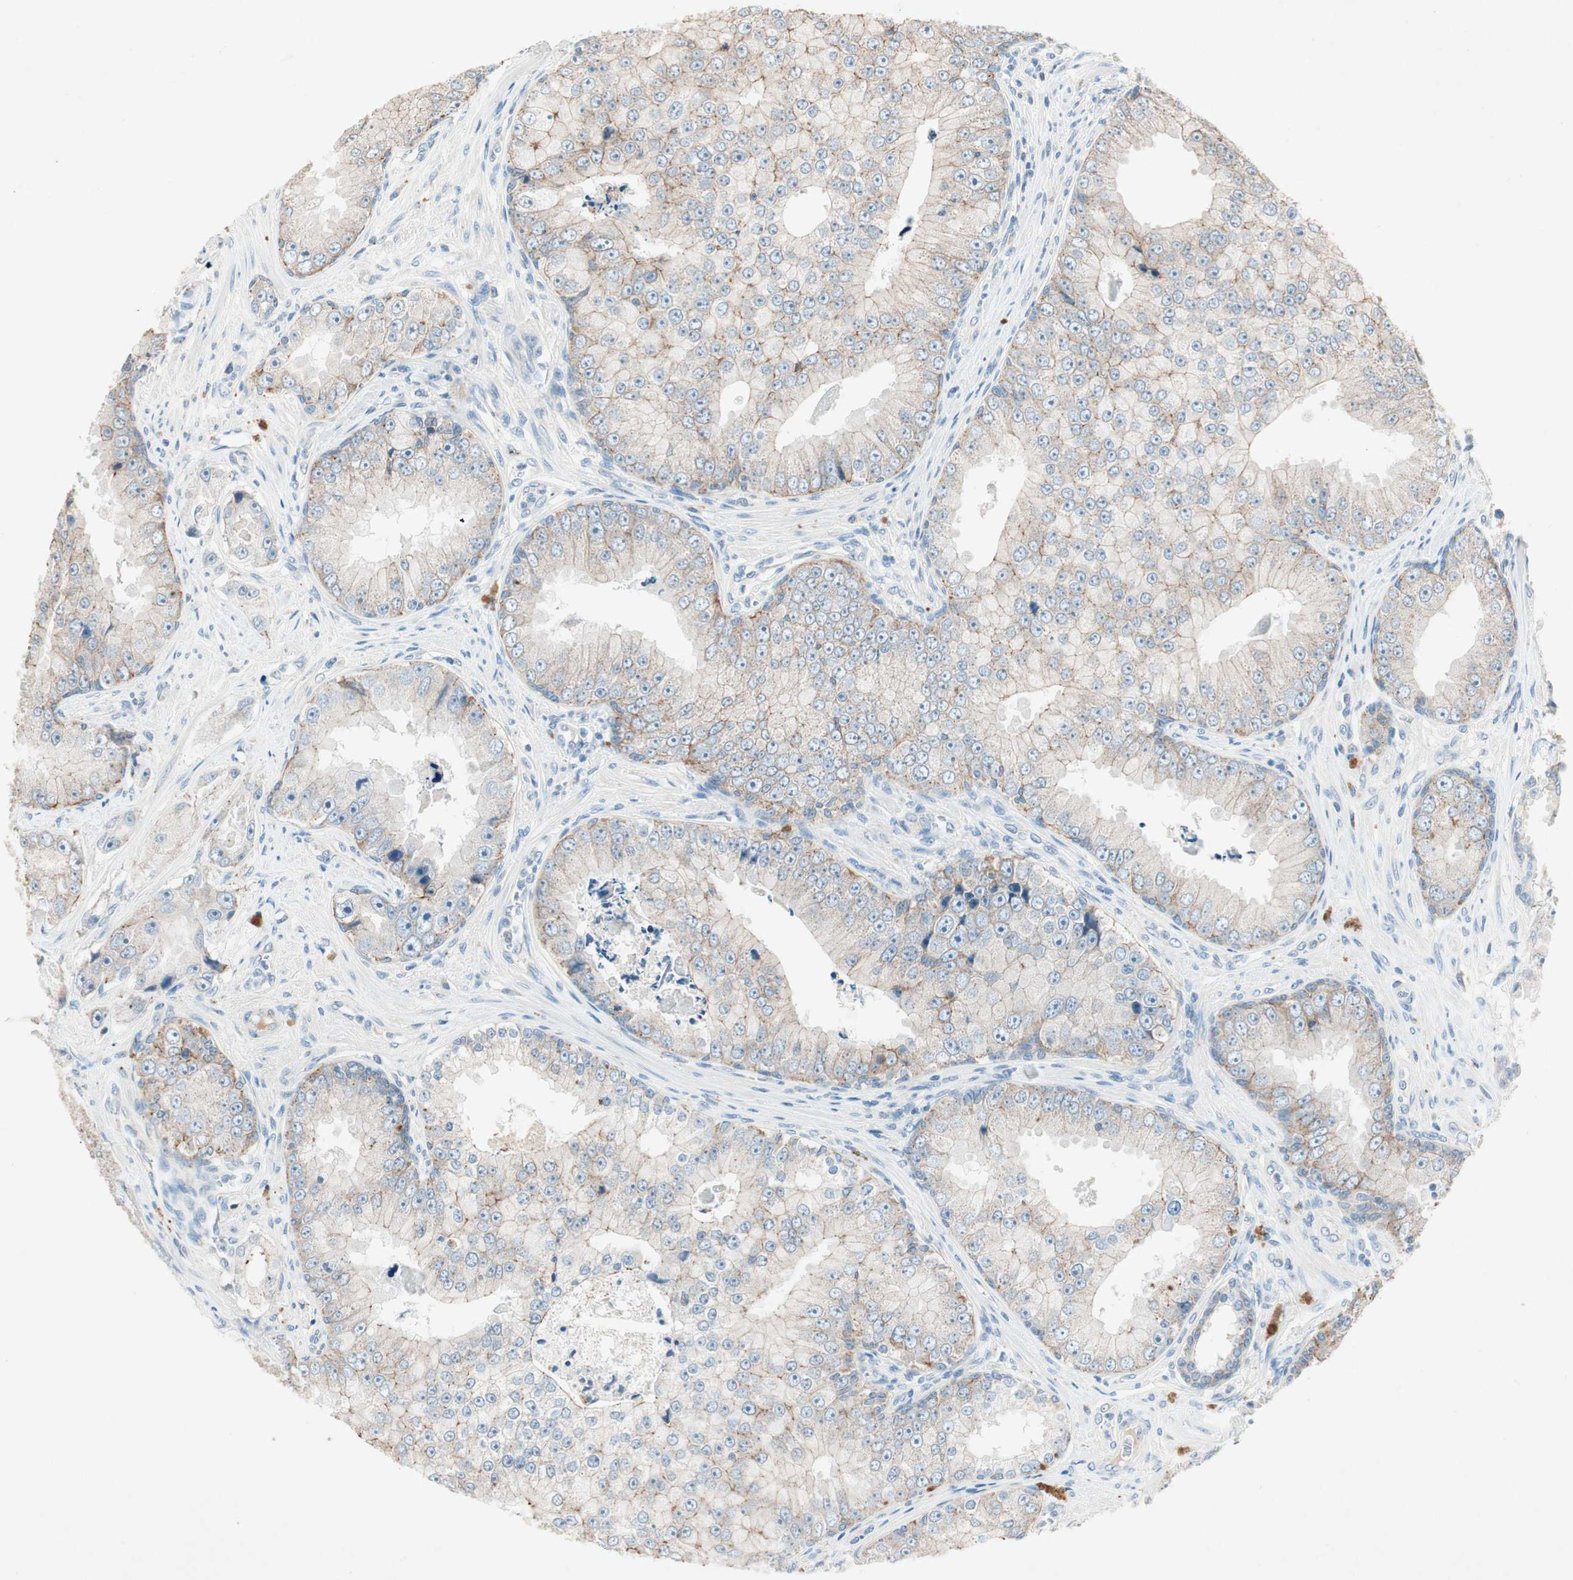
{"staining": {"intensity": "weak", "quantity": "<25%", "location": "cytoplasmic/membranous"}, "tissue": "prostate cancer", "cell_type": "Tumor cells", "image_type": "cancer", "snomed": [{"axis": "morphology", "description": "Adenocarcinoma, High grade"}, {"axis": "topography", "description": "Prostate"}], "caption": "Micrograph shows no significant protein positivity in tumor cells of high-grade adenocarcinoma (prostate).", "gene": "NKAIN1", "patient": {"sex": "male", "age": 73}}